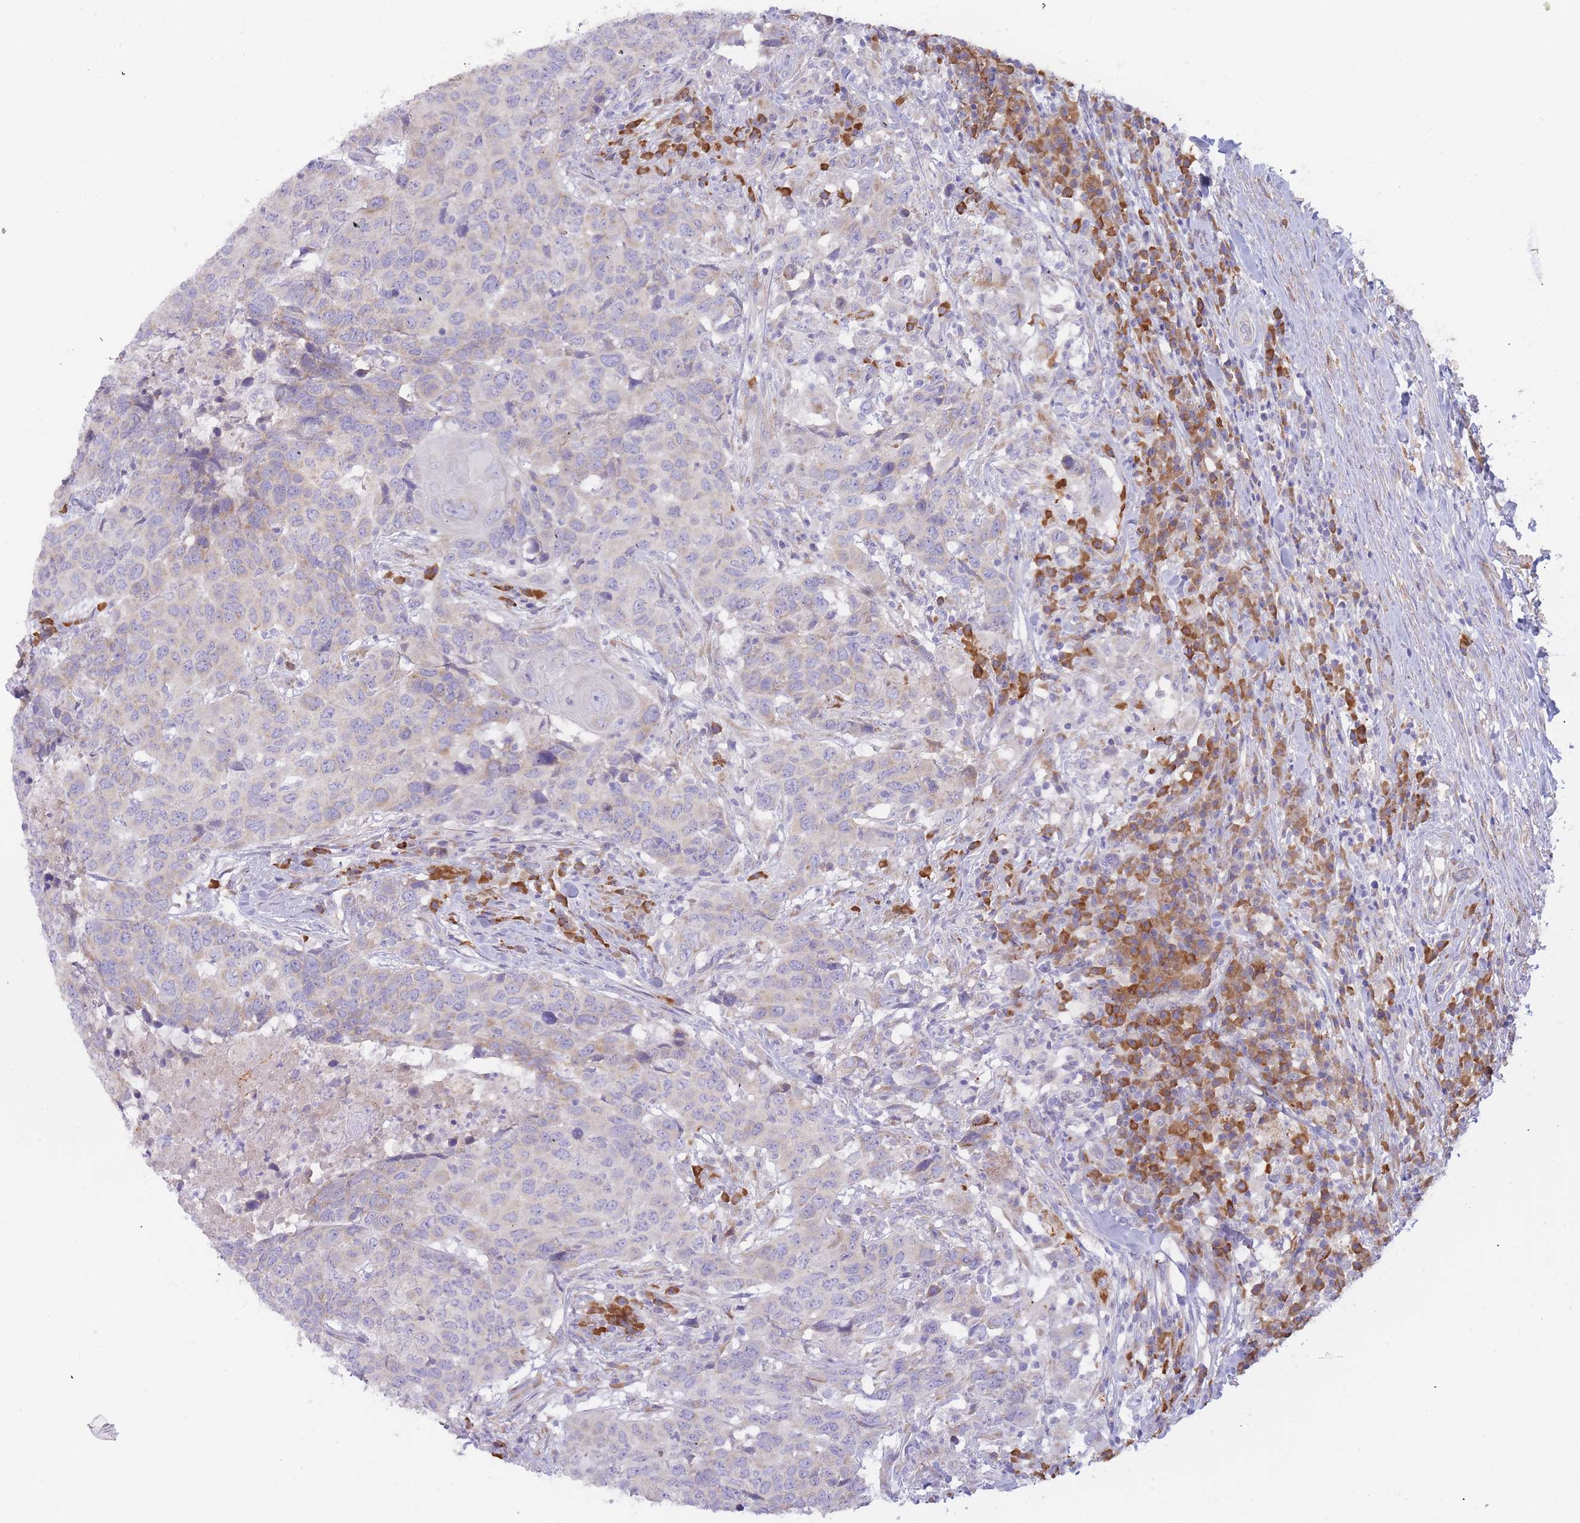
{"staining": {"intensity": "weak", "quantity": "<25%", "location": "cytoplasmic/membranous"}, "tissue": "head and neck cancer", "cell_type": "Tumor cells", "image_type": "cancer", "snomed": [{"axis": "morphology", "description": "Normal tissue, NOS"}, {"axis": "morphology", "description": "Squamous cell carcinoma, NOS"}, {"axis": "topography", "description": "Skeletal muscle"}, {"axis": "topography", "description": "Vascular tissue"}, {"axis": "topography", "description": "Peripheral nerve tissue"}, {"axis": "topography", "description": "Head-Neck"}], "caption": "Image shows no protein staining in tumor cells of head and neck cancer tissue.", "gene": "SLC35E4", "patient": {"sex": "male", "age": 66}}